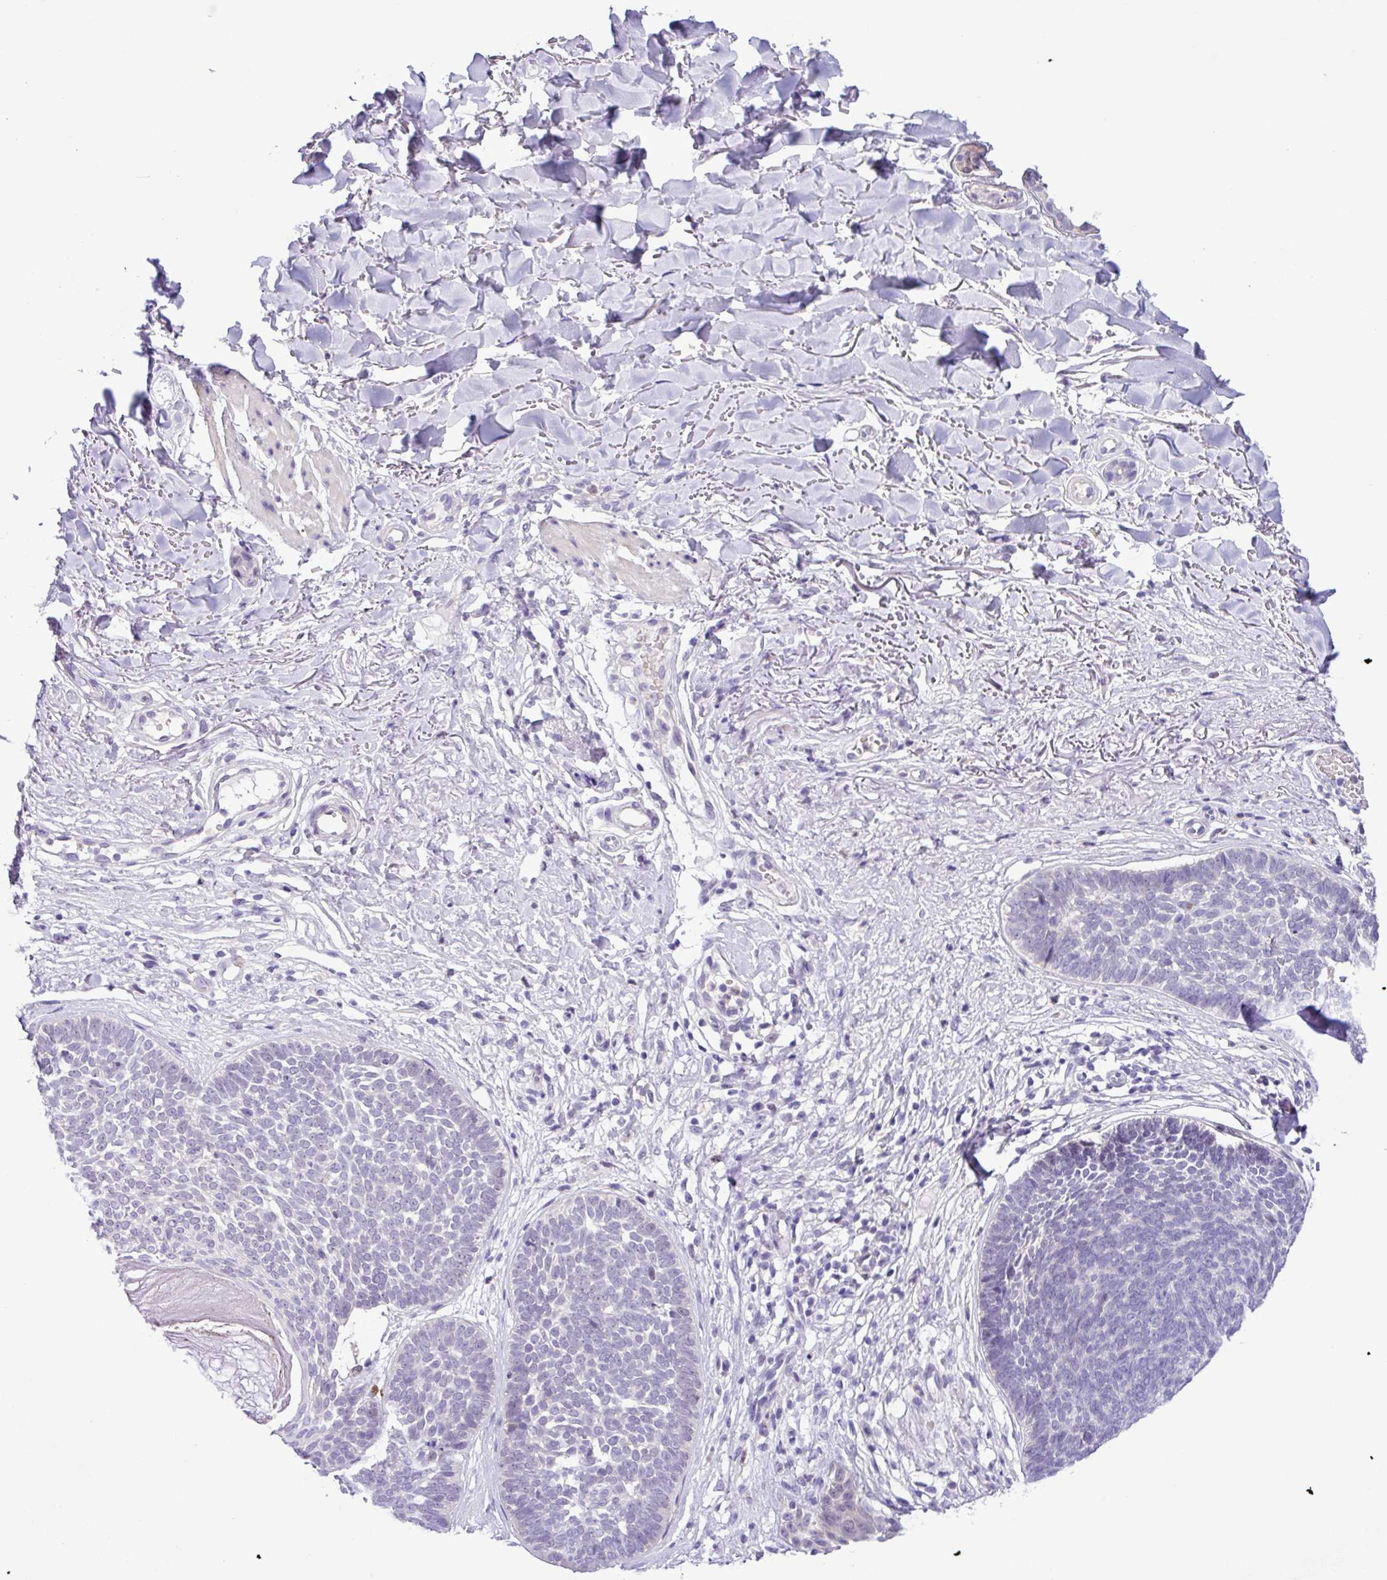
{"staining": {"intensity": "negative", "quantity": "none", "location": "none"}, "tissue": "skin cancer", "cell_type": "Tumor cells", "image_type": "cancer", "snomed": [{"axis": "morphology", "description": "Basal cell carcinoma"}, {"axis": "topography", "description": "Skin"}, {"axis": "topography", "description": "Skin of neck"}, {"axis": "topography", "description": "Skin of shoulder"}, {"axis": "topography", "description": "Skin of back"}], "caption": "Immunohistochemistry of human skin cancer (basal cell carcinoma) demonstrates no positivity in tumor cells. (Stains: DAB (3,3'-diaminobenzidine) IHC with hematoxylin counter stain, Microscopy: brightfield microscopy at high magnification).", "gene": "TONSL", "patient": {"sex": "male", "age": 80}}